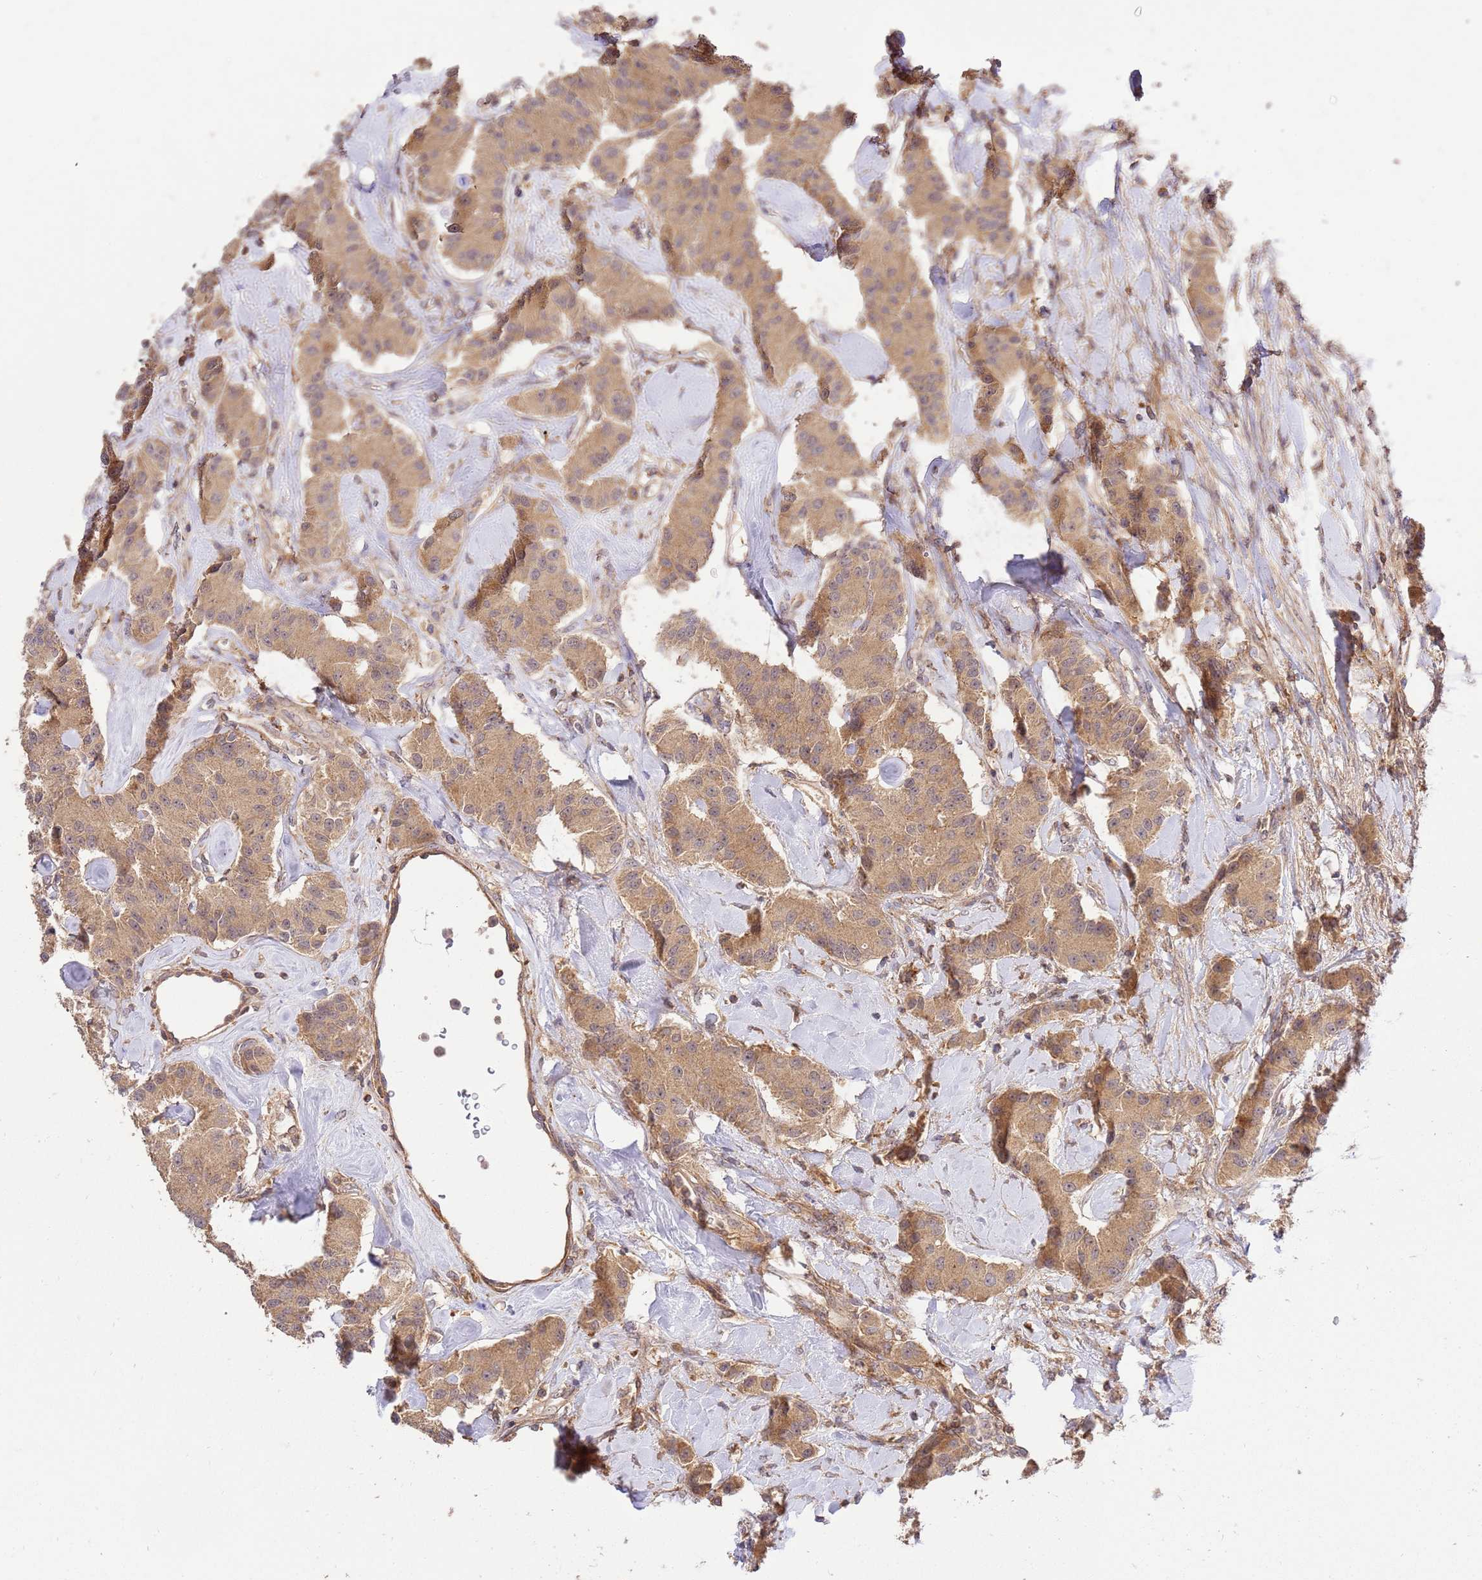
{"staining": {"intensity": "moderate", "quantity": ">75%", "location": "cytoplasmic/membranous"}, "tissue": "carcinoid", "cell_type": "Tumor cells", "image_type": "cancer", "snomed": [{"axis": "morphology", "description": "Carcinoid, malignant, NOS"}, {"axis": "topography", "description": "Pancreas"}], "caption": "IHC of carcinoid shows medium levels of moderate cytoplasmic/membranous staining in about >75% of tumor cells. (Brightfield microscopy of DAB IHC at high magnification).", "gene": "GAREM1", "patient": {"sex": "male", "age": 41}}